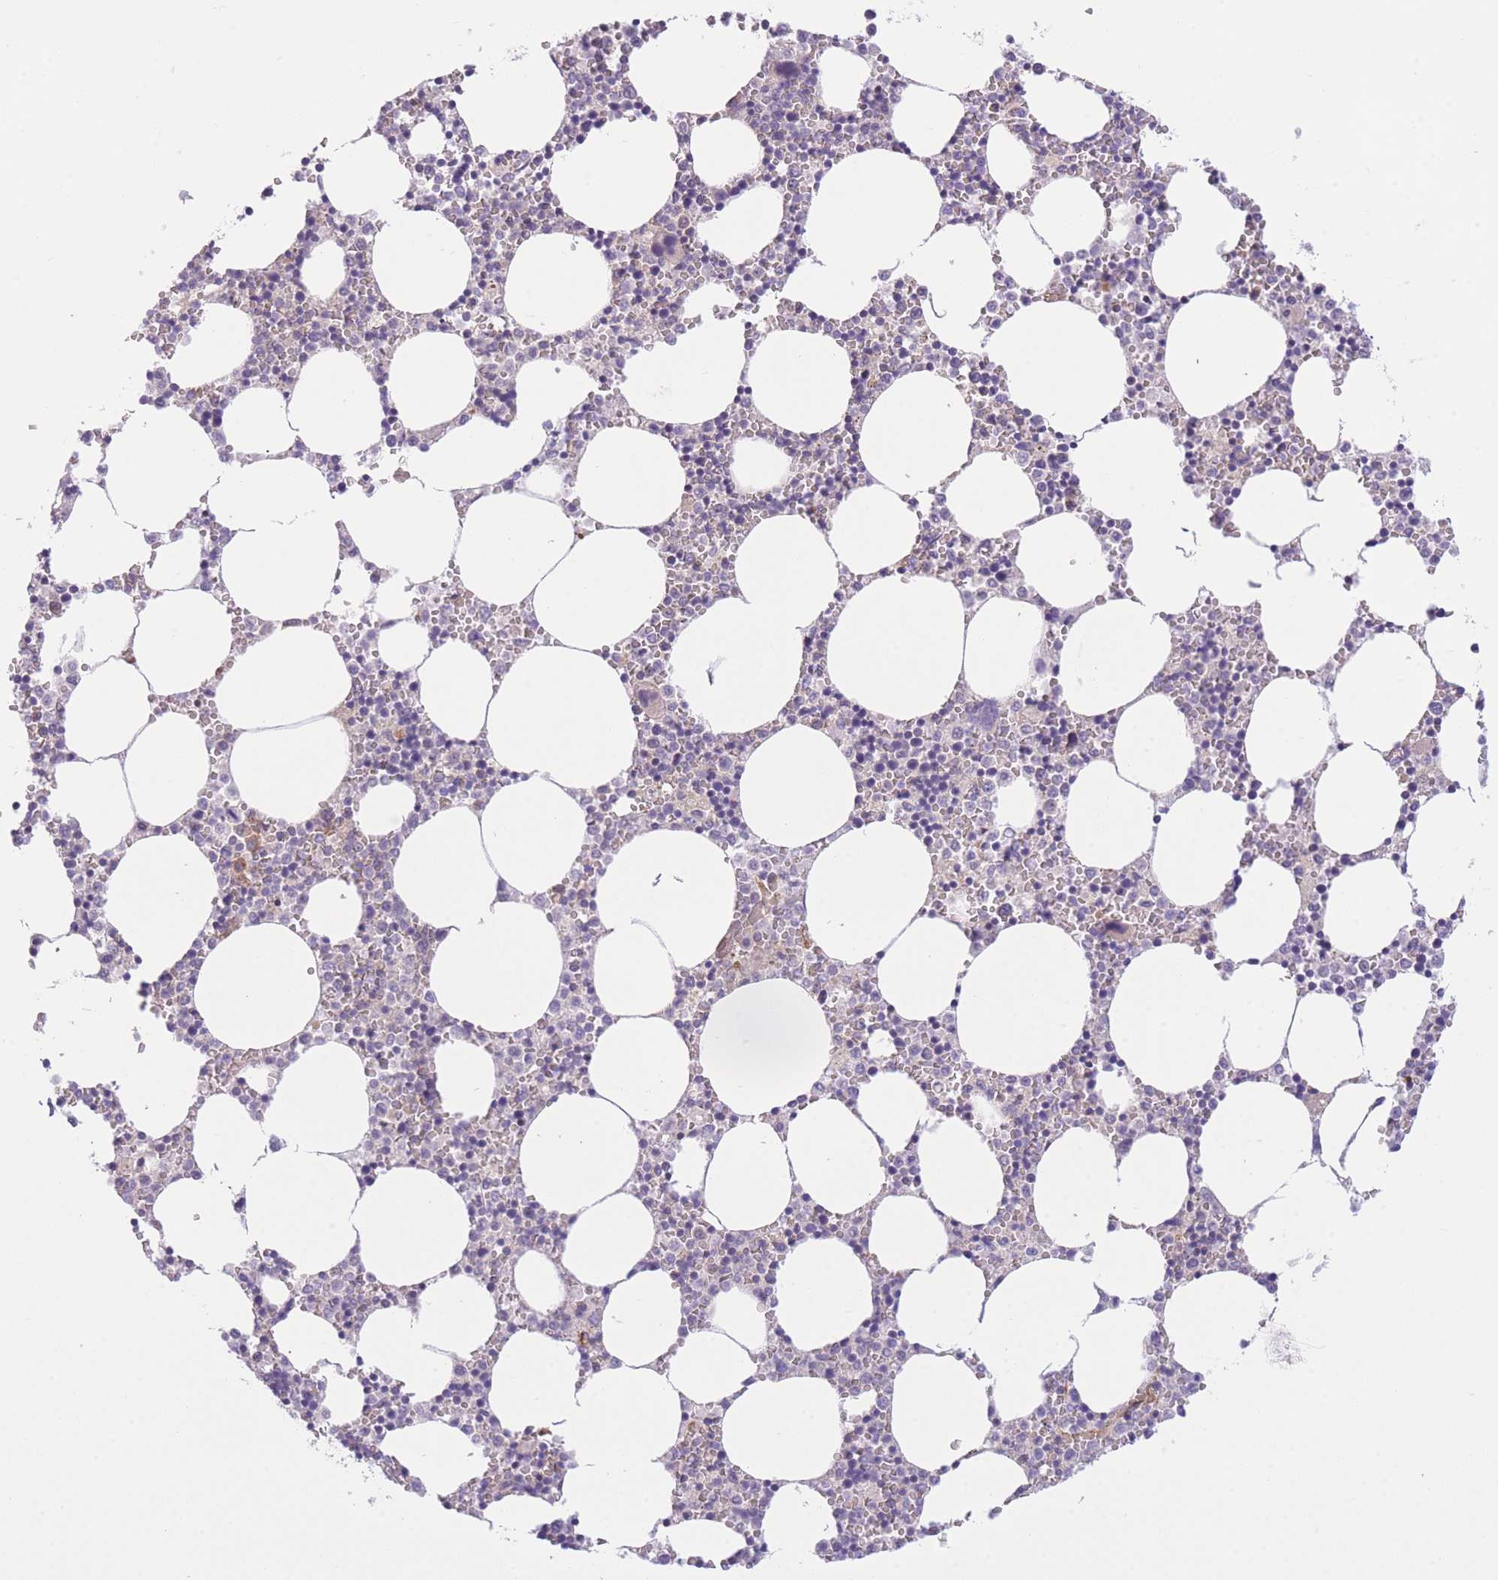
{"staining": {"intensity": "negative", "quantity": "none", "location": "none"}, "tissue": "bone marrow", "cell_type": "Hematopoietic cells", "image_type": "normal", "snomed": [{"axis": "morphology", "description": "Normal tissue, NOS"}, {"axis": "topography", "description": "Bone marrow"}], "caption": "This micrograph is of benign bone marrow stained with immunohistochemistry (IHC) to label a protein in brown with the nuclei are counter-stained blue. There is no expression in hematopoietic cells.", "gene": "CDC25B", "patient": {"sex": "female", "age": 64}}